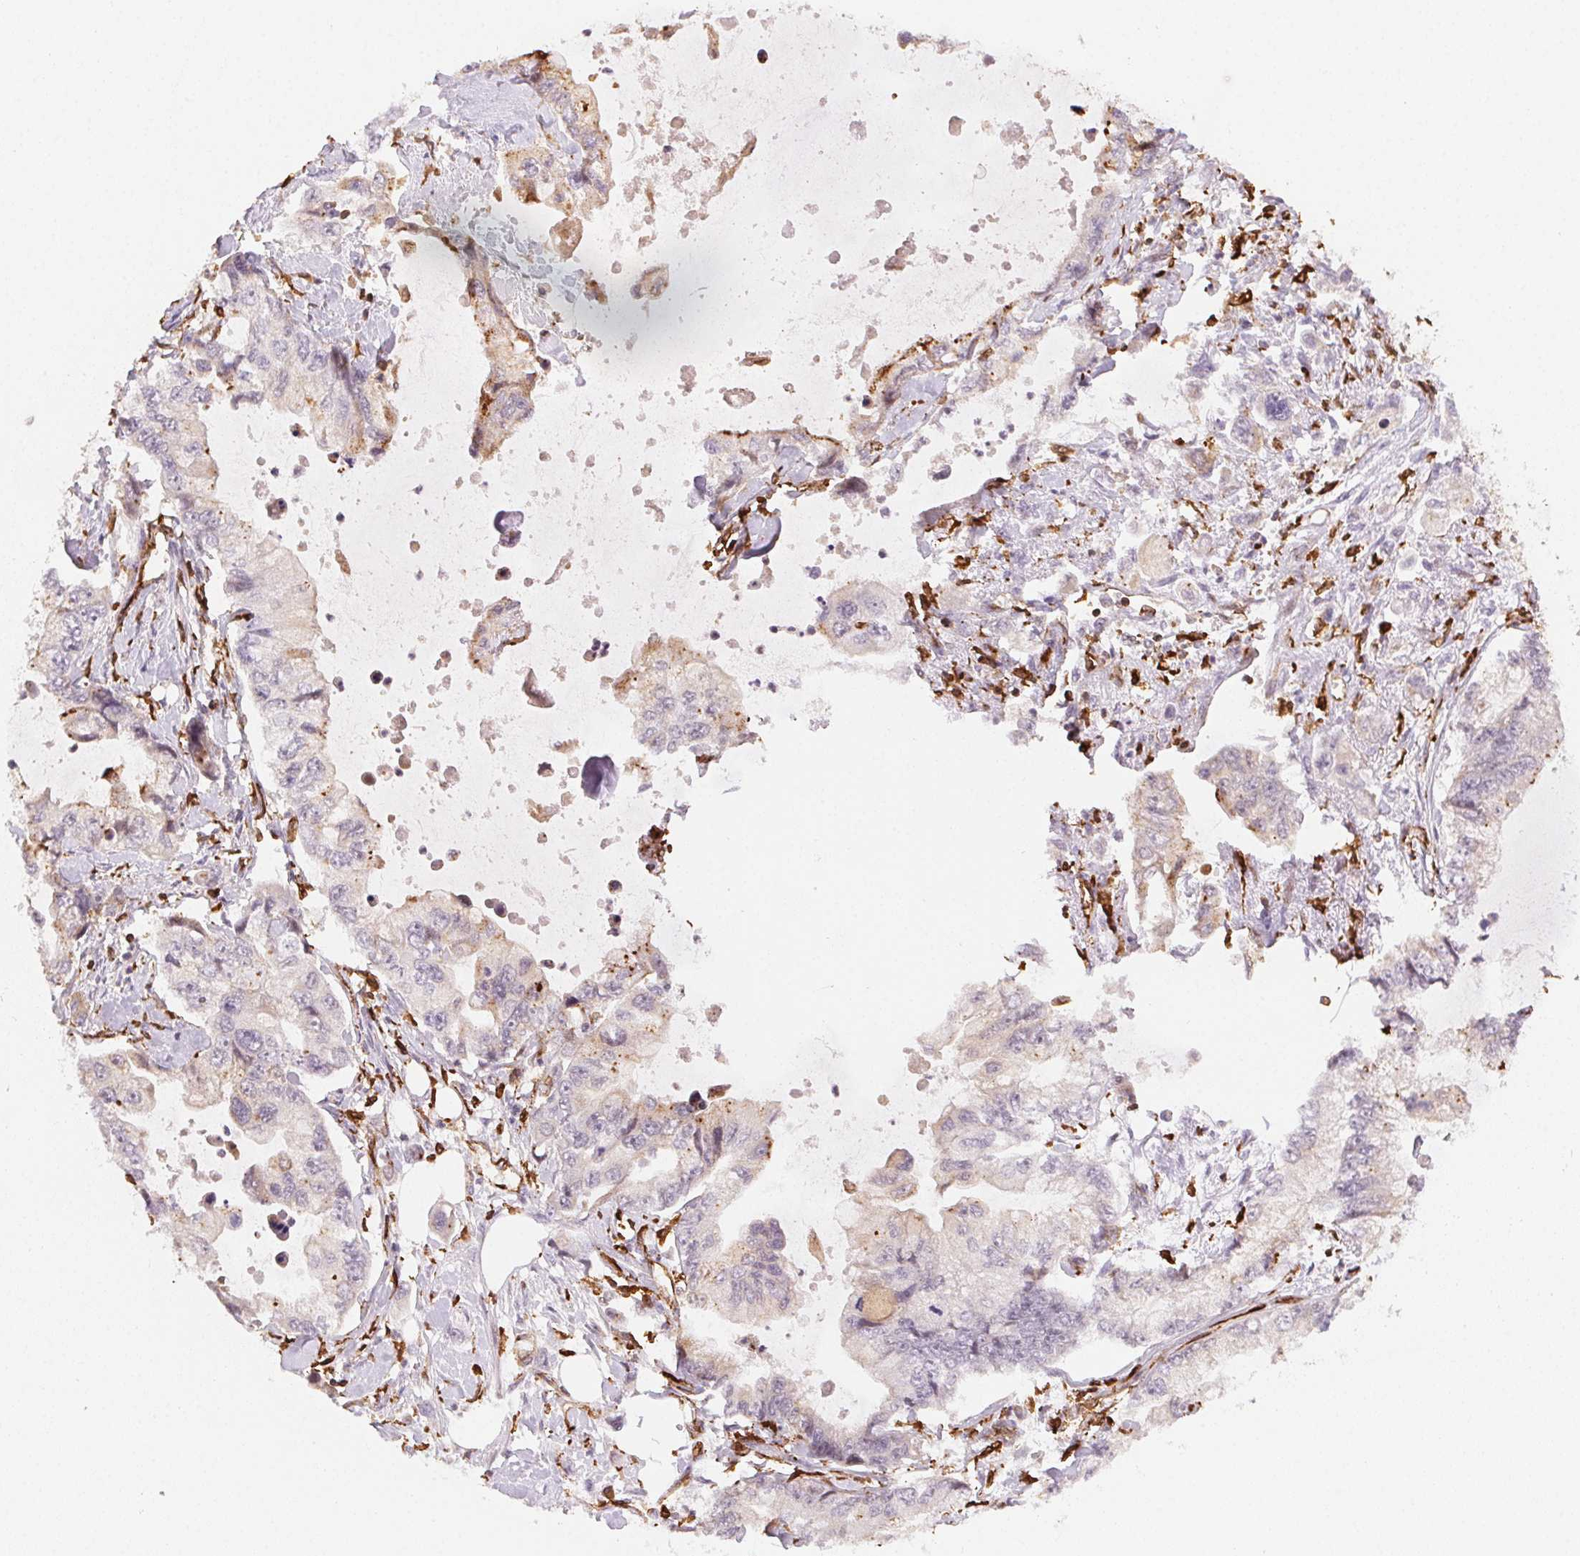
{"staining": {"intensity": "negative", "quantity": "none", "location": "none"}, "tissue": "stomach cancer", "cell_type": "Tumor cells", "image_type": "cancer", "snomed": [{"axis": "morphology", "description": "Adenocarcinoma, NOS"}, {"axis": "topography", "description": "Pancreas"}, {"axis": "topography", "description": "Stomach, upper"}, {"axis": "topography", "description": "Stomach"}], "caption": "This is a micrograph of immunohistochemistry (IHC) staining of stomach cancer (adenocarcinoma), which shows no expression in tumor cells.", "gene": "RNASET2", "patient": {"sex": "male", "age": 77}}